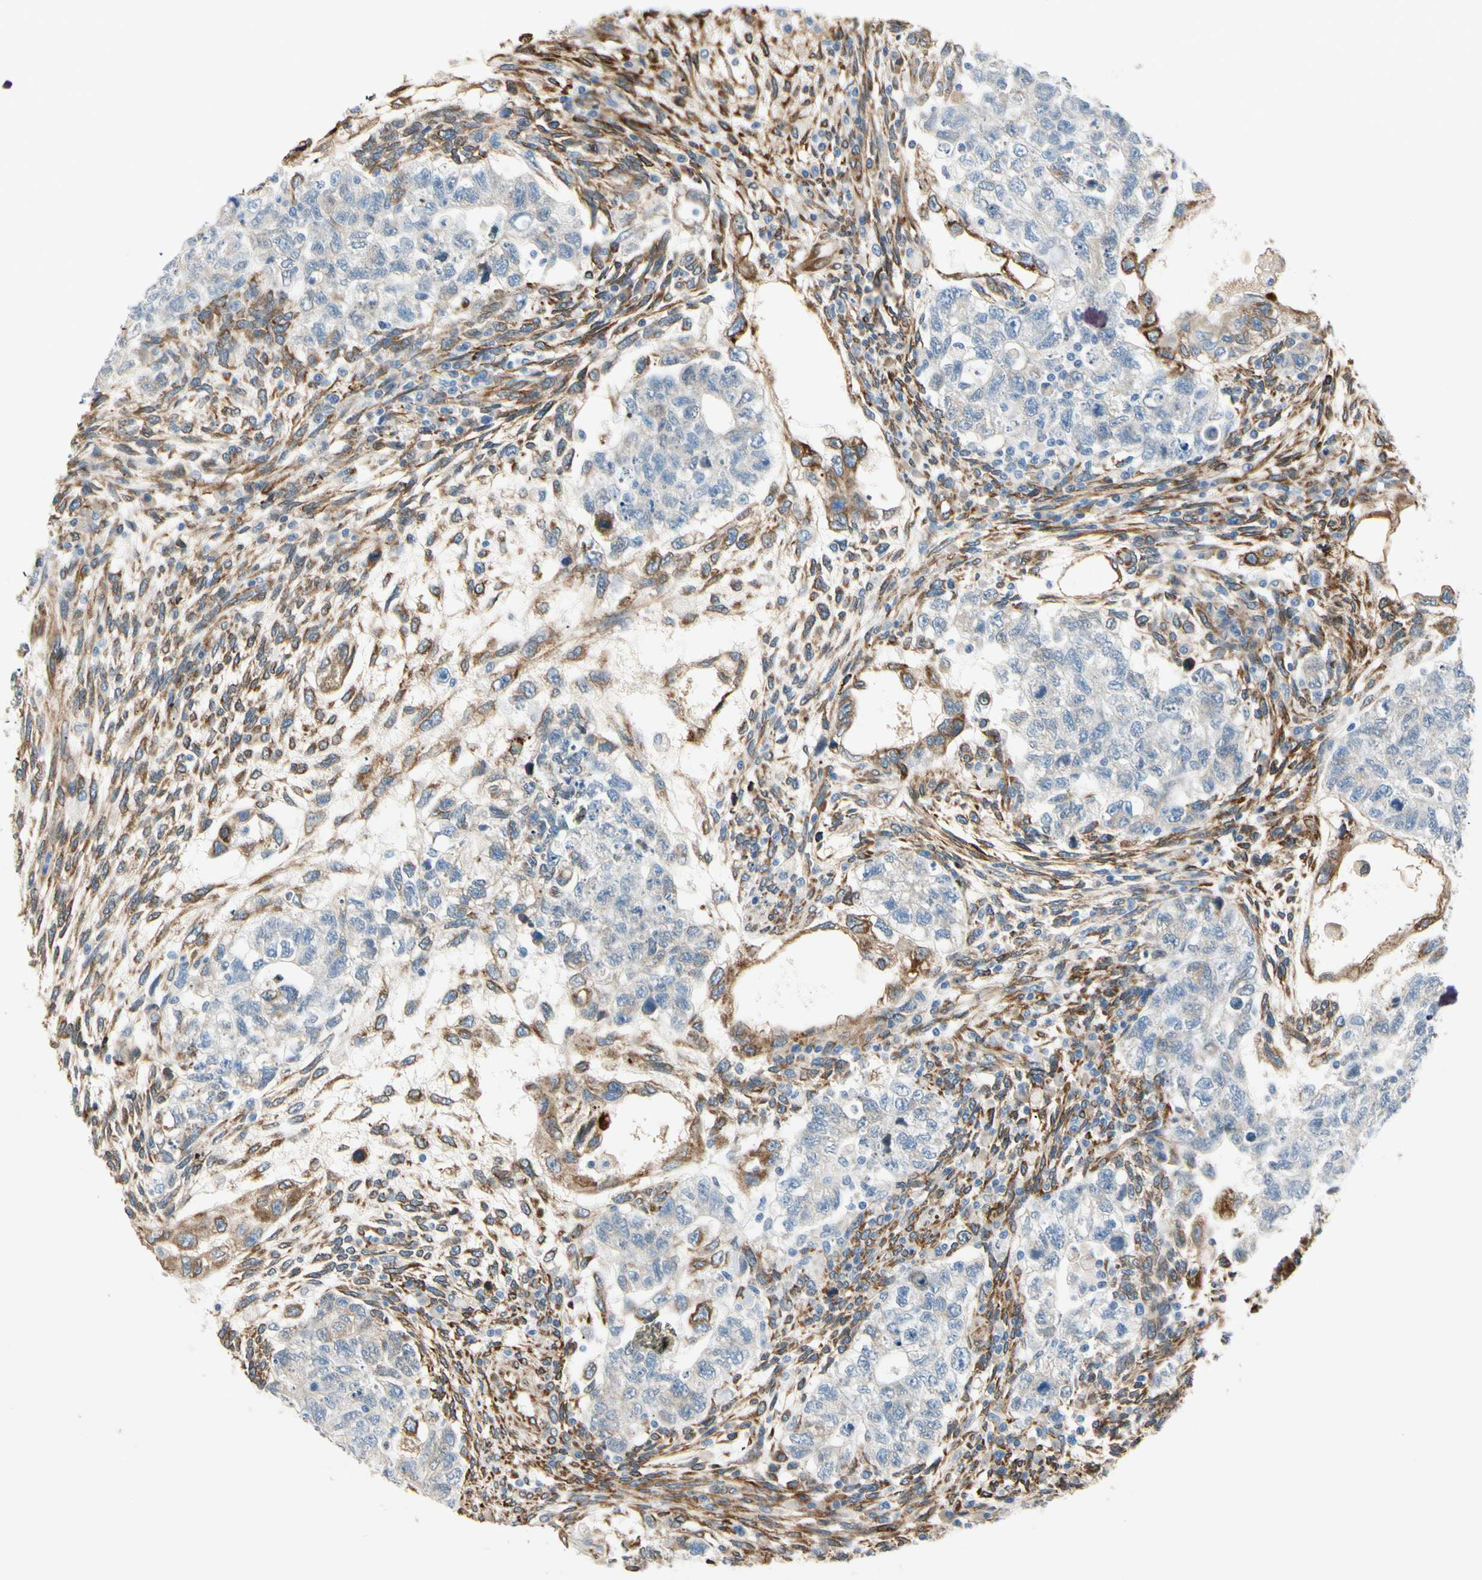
{"staining": {"intensity": "moderate", "quantity": "25%-75%", "location": "cytoplasmic/membranous"}, "tissue": "testis cancer", "cell_type": "Tumor cells", "image_type": "cancer", "snomed": [{"axis": "morphology", "description": "Normal tissue, NOS"}, {"axis": "morphology", "description": "Carcinoma, Embryonal, NOS"}, {"axis": "topography", "description": "Testis"}], "caption": "This is a photomicrograph of immunohistochemistry (IHC) staining of testis embryonal carcinoma, which shows moderate positivity in the cytoplasmic/membranous of tumor cells.", "gene": "FKBP7", "patient": {"sex": "male", "age": 36}}